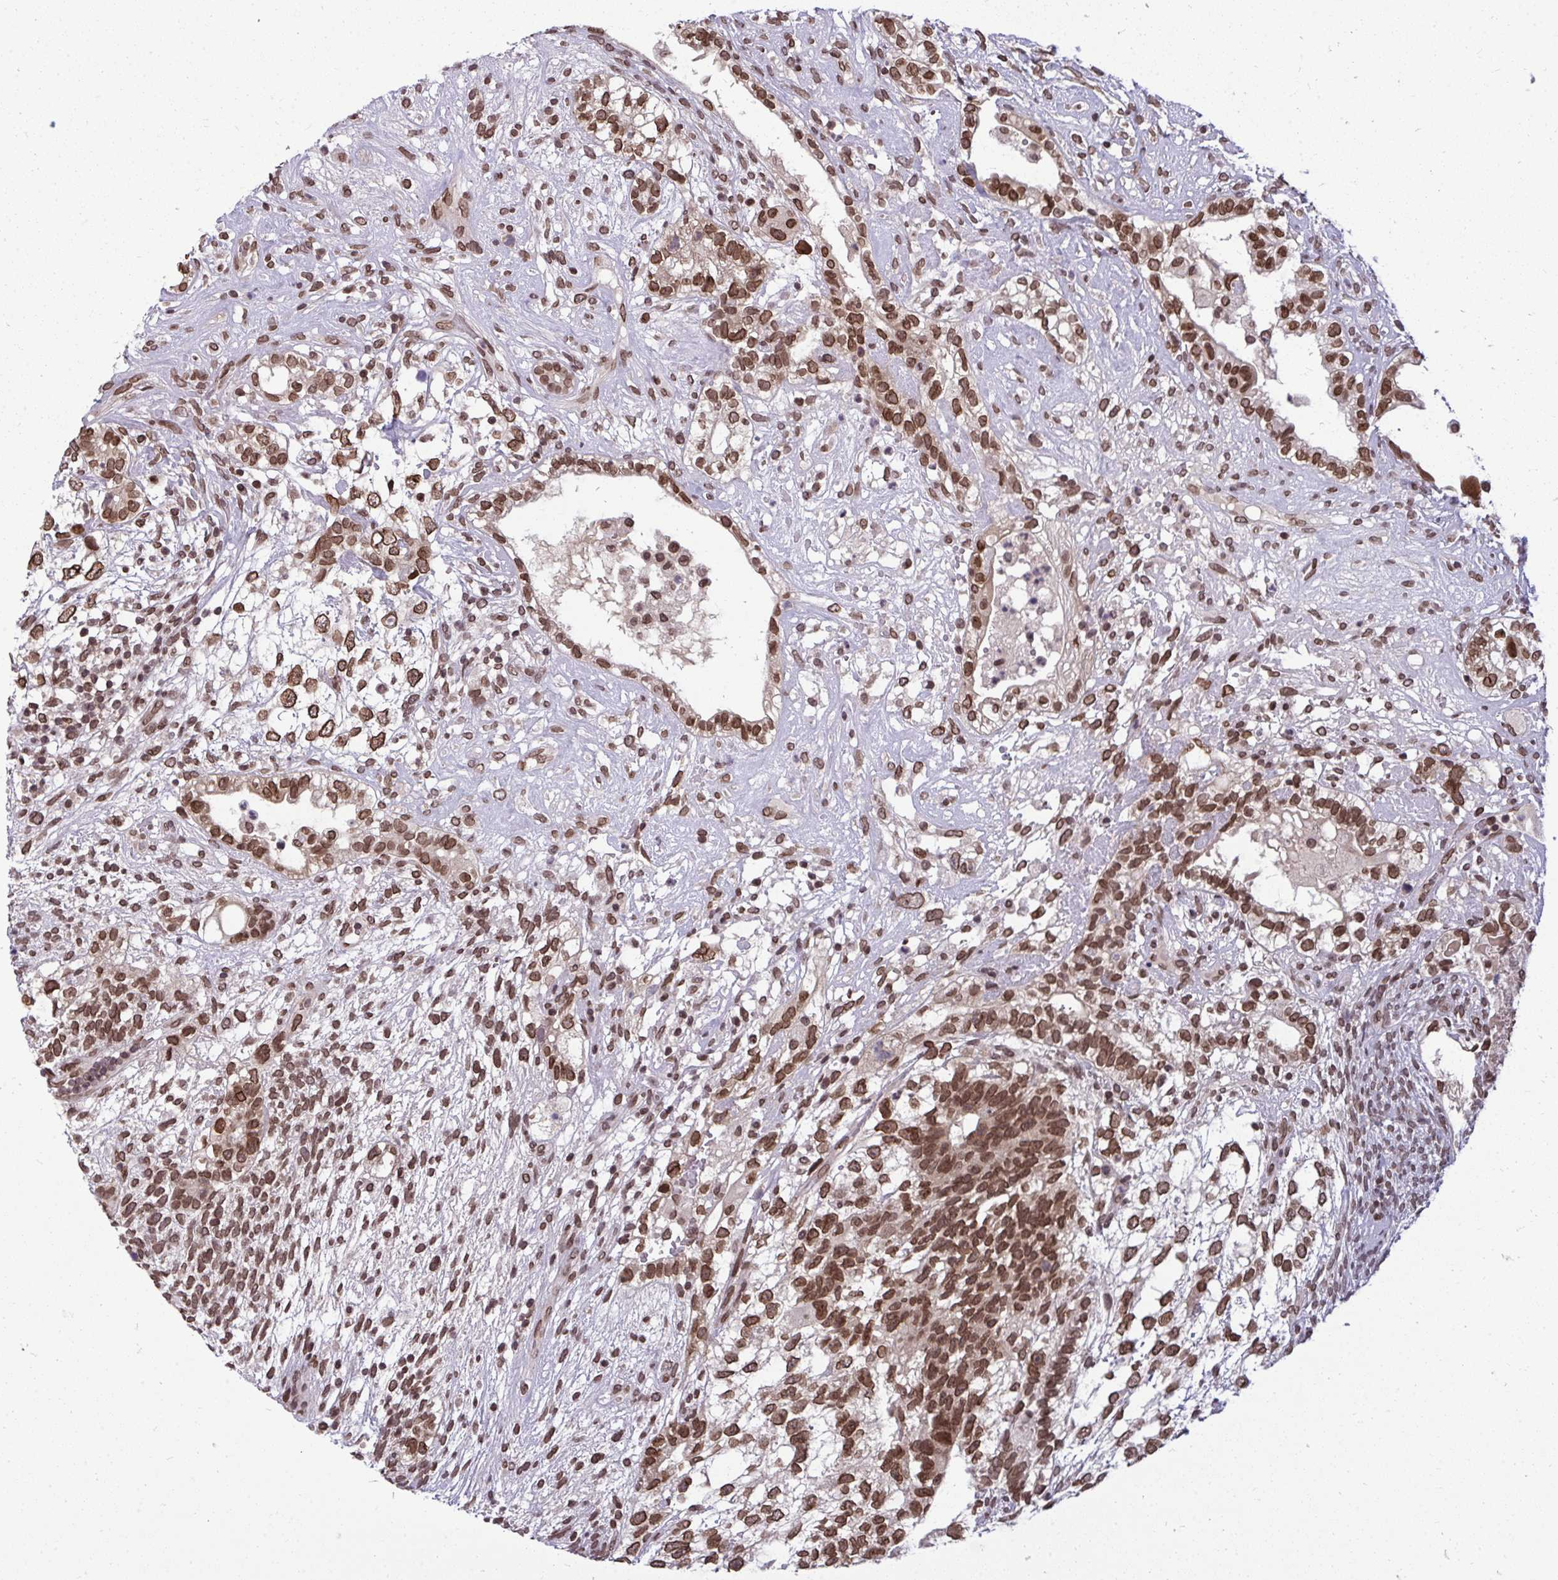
{"staining": {"intensity": "moderate", "quantity": ">75%", "location": "nuclear"}, "tissue": "testis cancer", "cell_type": "Tumor cells", "image_type": "cancer", "snomed": [{"axis": "morphology", "description": "Seminoma, NOS"}, {"axis": "morphology", "description": "Carcinoma, Embryonal, NOS"}, {"axis": "topography", "description": "Testis"}], "caption": "Moderate nuclear expression for a protein is seen in approximately >75% of tumor cells of testis seminoma using IHC.", "gene": "JPT1", "patient": {"sex": "male", "age": 41}}